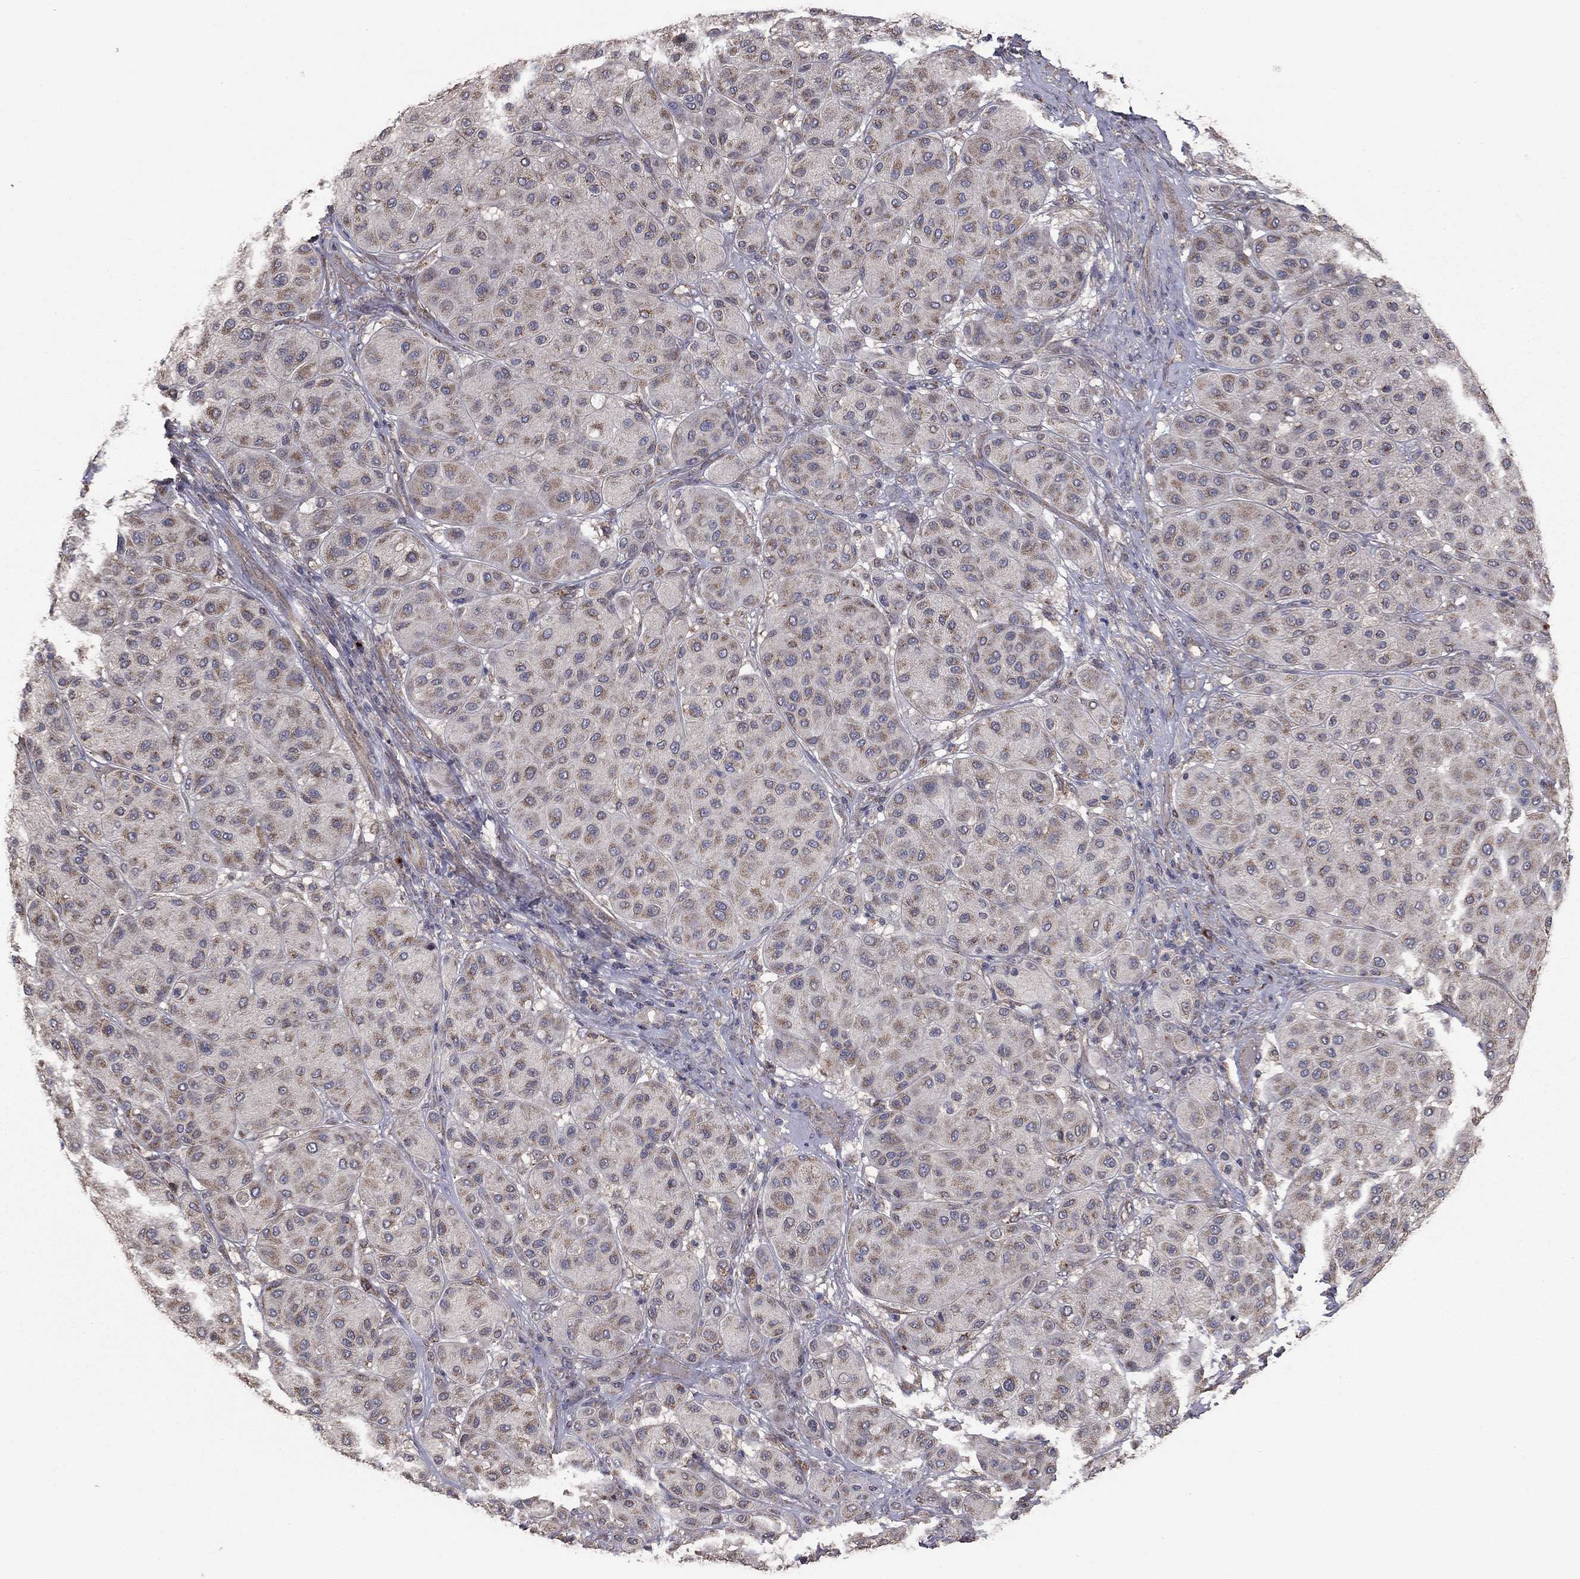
{"staining": {"intensity": "weak", "quantity": "25%-75%", "location": "cytoplasmic/membranous"}, "tissue": "melanoma", "cell_type": "Tumor cells", "image_type": "cancer", "snomed": [{"axis": "morphology", "description": "Malignant melanoma, Metastatic site"}, {"axis": "topography", "description": "Smooth muscle"}], "caption": "Protein staining of melanoma tissue displays weak cytoplasmic/membranous positivity in about 25%-75% of tumor cells.", "gene": "FLT4", "patient": {"sex": "male", "age": 41}}